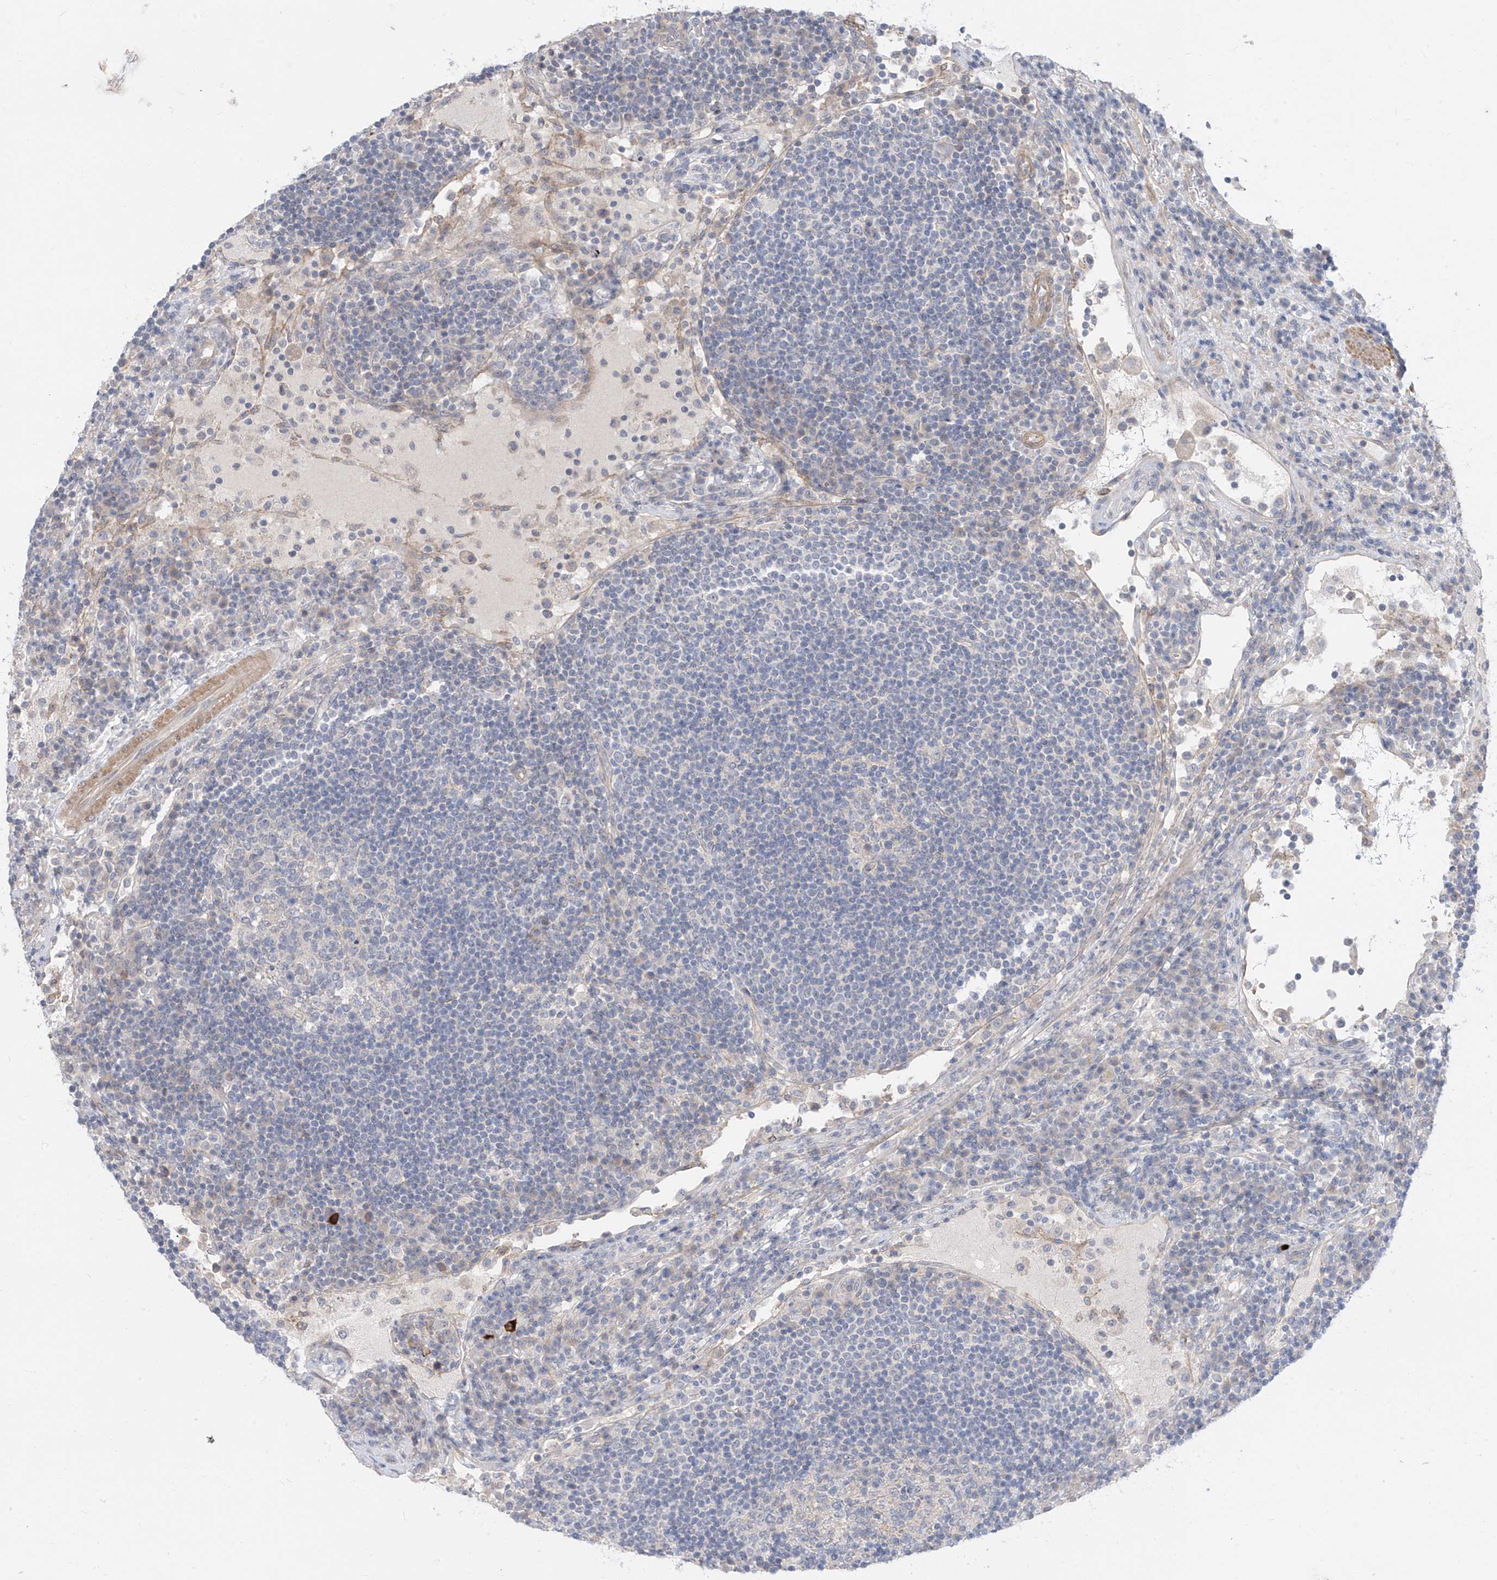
{"staining": {"intensity": "negative", "quantity": "none", "location": "none"}, "tissue": "lymph node", "cell_type": "Germinal center cells", "image_type": "normal", "snomed": [{"axis": "morphology", "description": "Normal tissue, NOS"}, {"axis": "topography", "description": "Lymph node"}], "caption": "High power microscopy micrograph of an immunohistochemistry (IHC) histopathology image of unremarkable lymph node, revealing no significant expression in germinal center cells. The staining is performed using DAB brown chromogen with nuclei counter-stained in using hematoxylin.", "gene": "ABLIM2", "patient": {"sex": "female", "age": 53}}